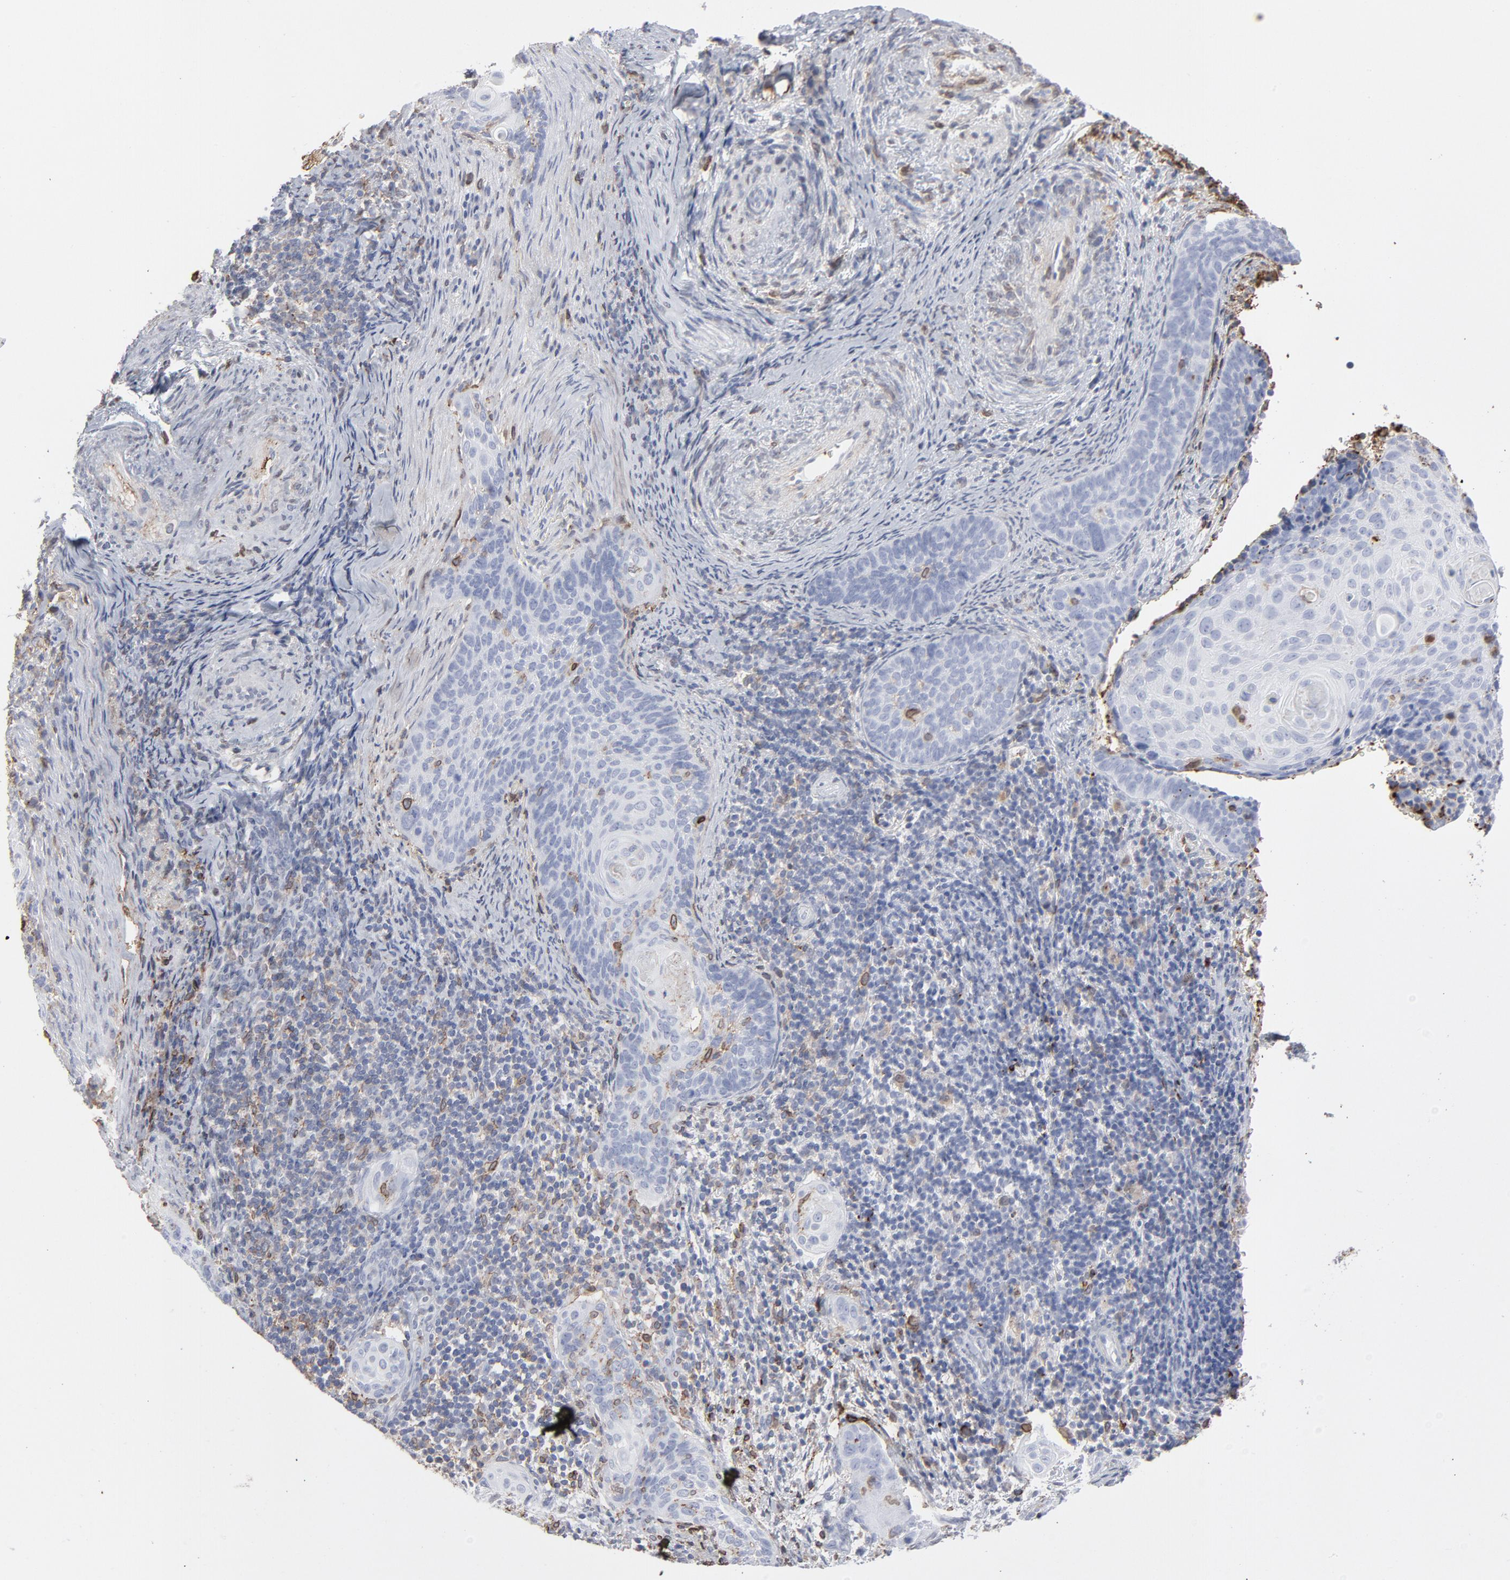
{"staining": {"intensity": "moderate", "quantity": "<25%", "location": "cytoplasmic/membranous"}, "tissue": "cervical cancer", "cell_type": "Tumor cells", "image_type": "cancer", "snomed": [{"axis": "morphology", "description": "Squamous cell carcinoma, NOS"}, {"axis": "topography", "description": "Cervix"}], "caption": "Tumor cells show low levels of moderate cytoplasmic/membranous staining in about <25% of cells in cervical squamous cell carcinoma.", "gene": "ANXA5", "patient": {"sex": "female", "age": 33}}